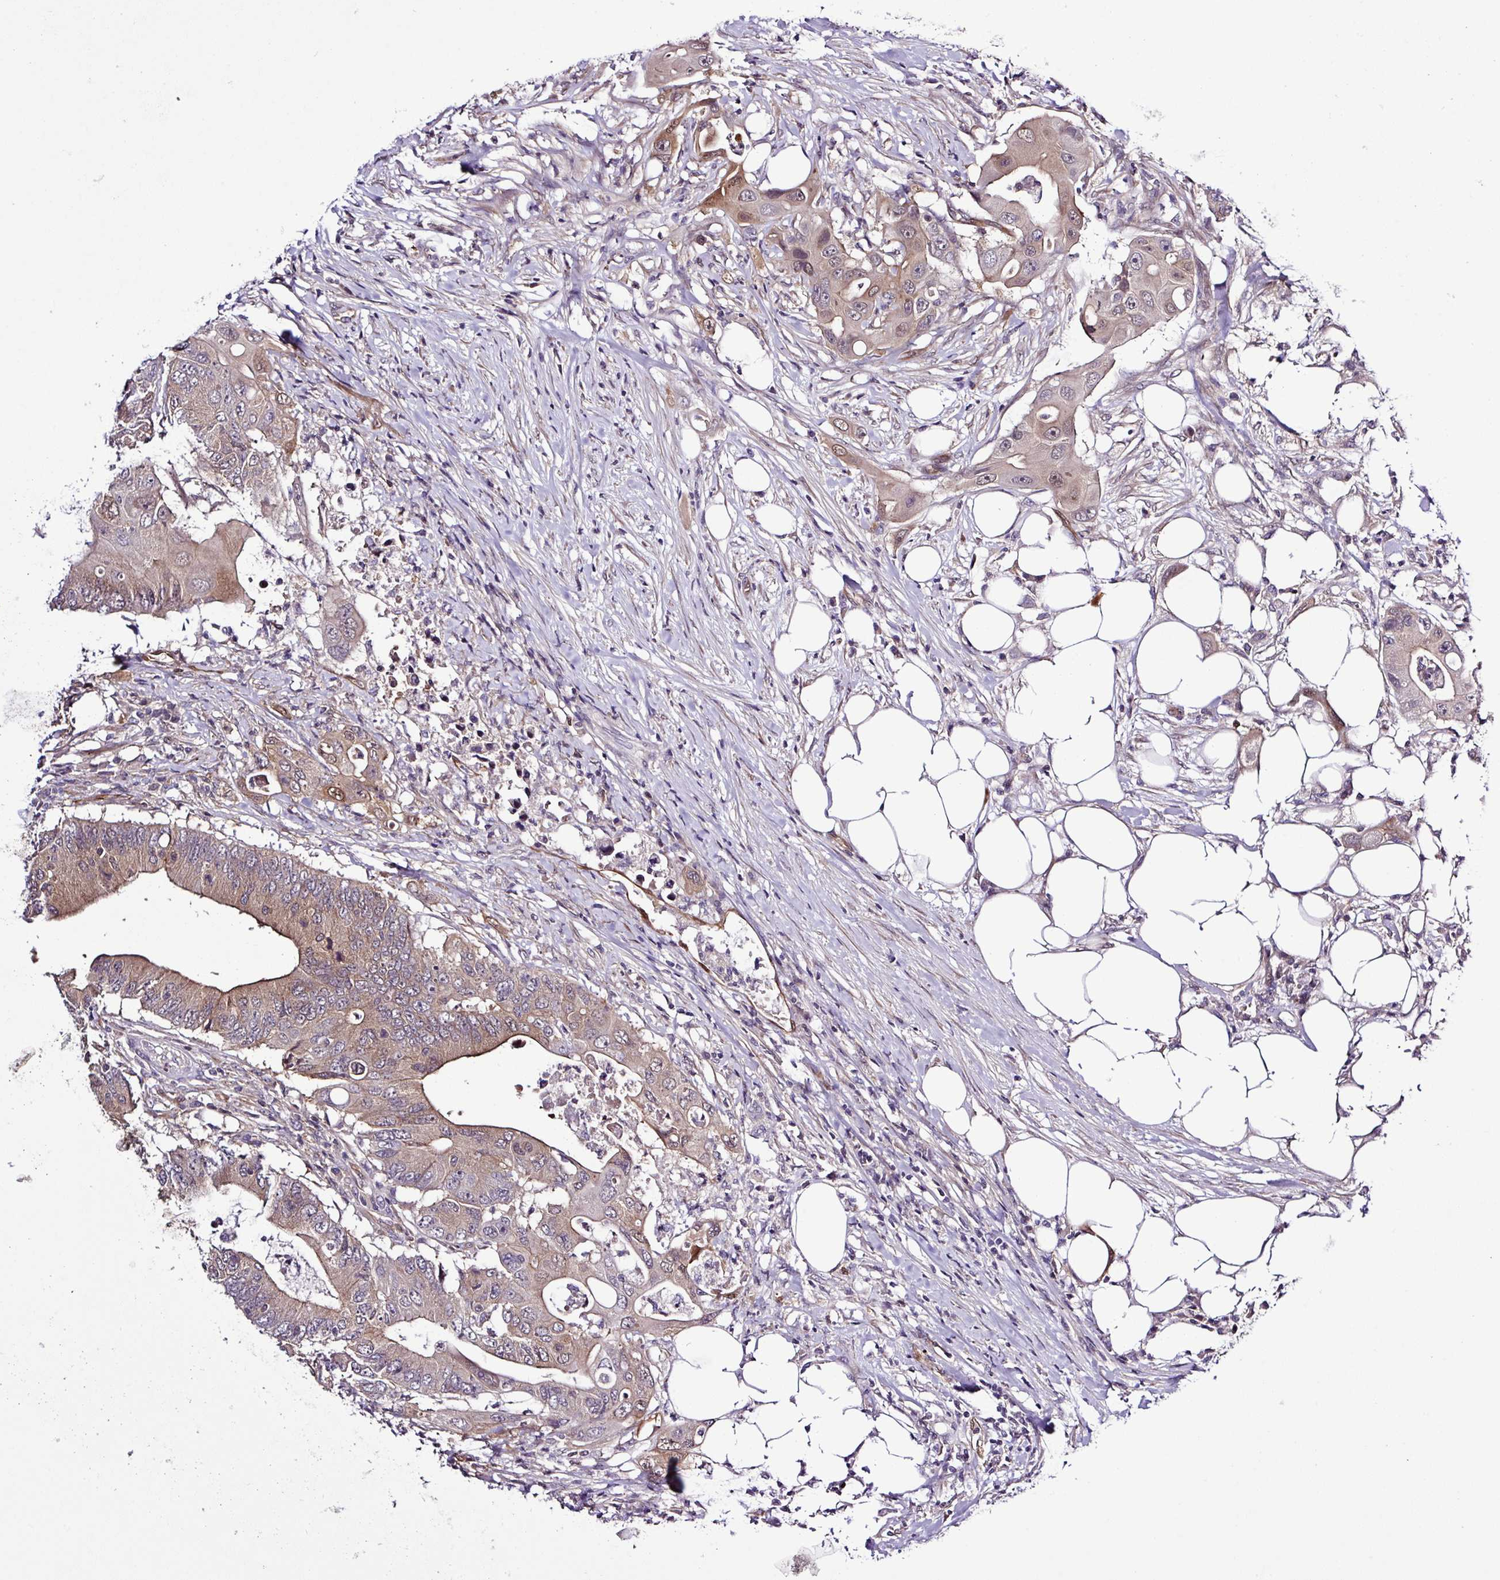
{"staining": {"intensity": "moderate", "quantity": ">75%", "location": "cytoplasmic/membranous"}, "tissue": "colorectal cancer", "cell_type": "Tumor cells", "image_type": "cancer", "snomed": [{"axis": "morphology", "description": "Adenocarcinoma, NOS"}, {"axis": "topography", "description": "Colon"}], "caption": "Colorectal cancer (adenocarcinoma) stained for a protein (brown) reveals moderate cytoplasmic/membranous positive staining in about >75% of tumor cells.", "gene": "CARHSP1", "patient": {"sex": "male", "age": 71}}